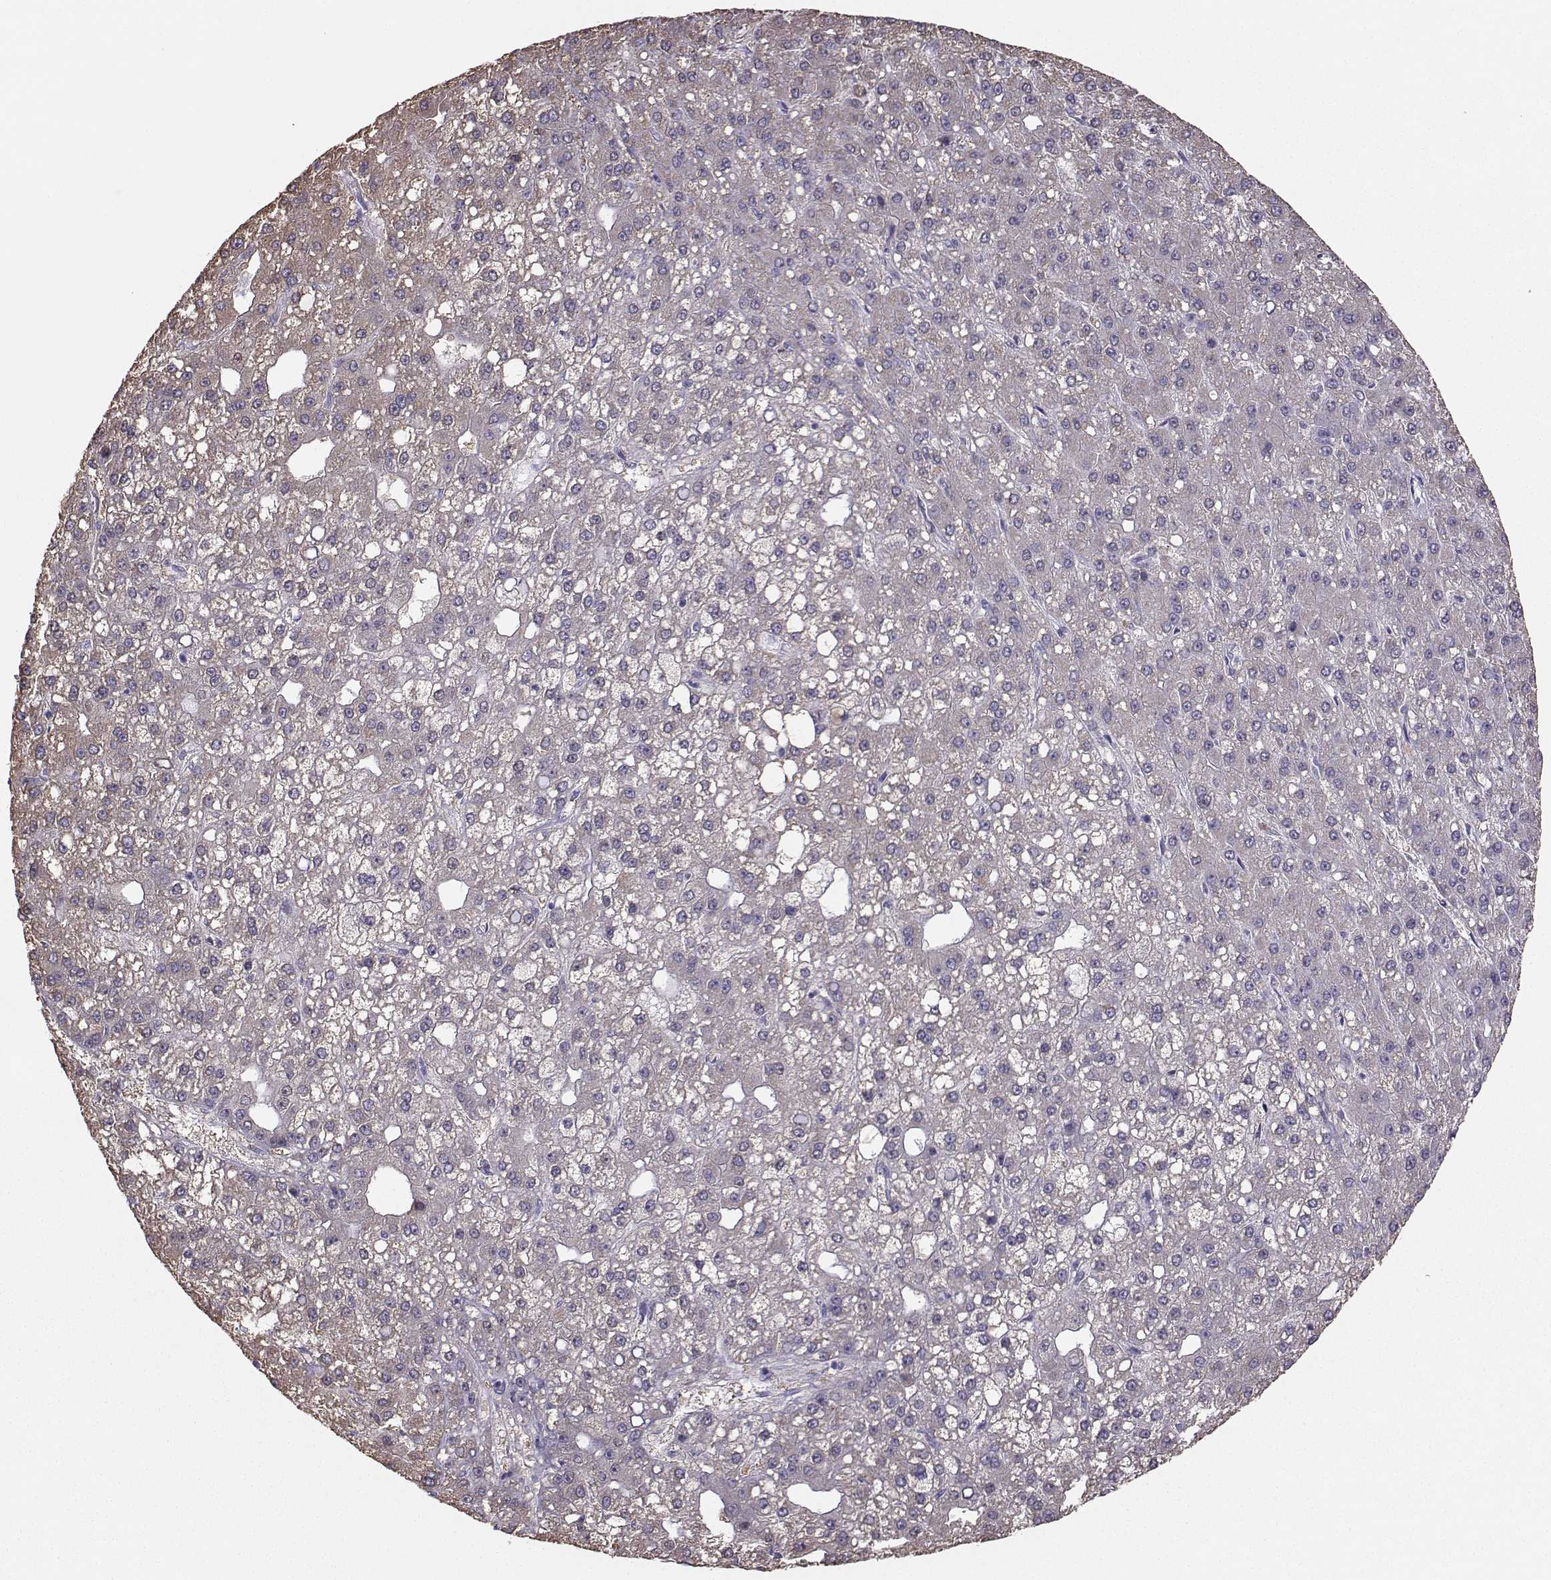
{"staining": {"intensity": "negative", "quantity": "none", "location": "none"}, "tissue": "liver cancer", "cell_type": "Tumor cells", "image_type": "cancer", "snomed": [{"axis": "morphology", "description": "Carcinoma, Hepatocellular, NOS"}, {"axis": "topography", "description": "Liver"}], "caption": "The micrograph displays no significant positivity in tumor cells of liver cancer (hepatocellular carcinoma).", "gene": "DCLK3", "patient": {"sex": "male", "age": 67}}